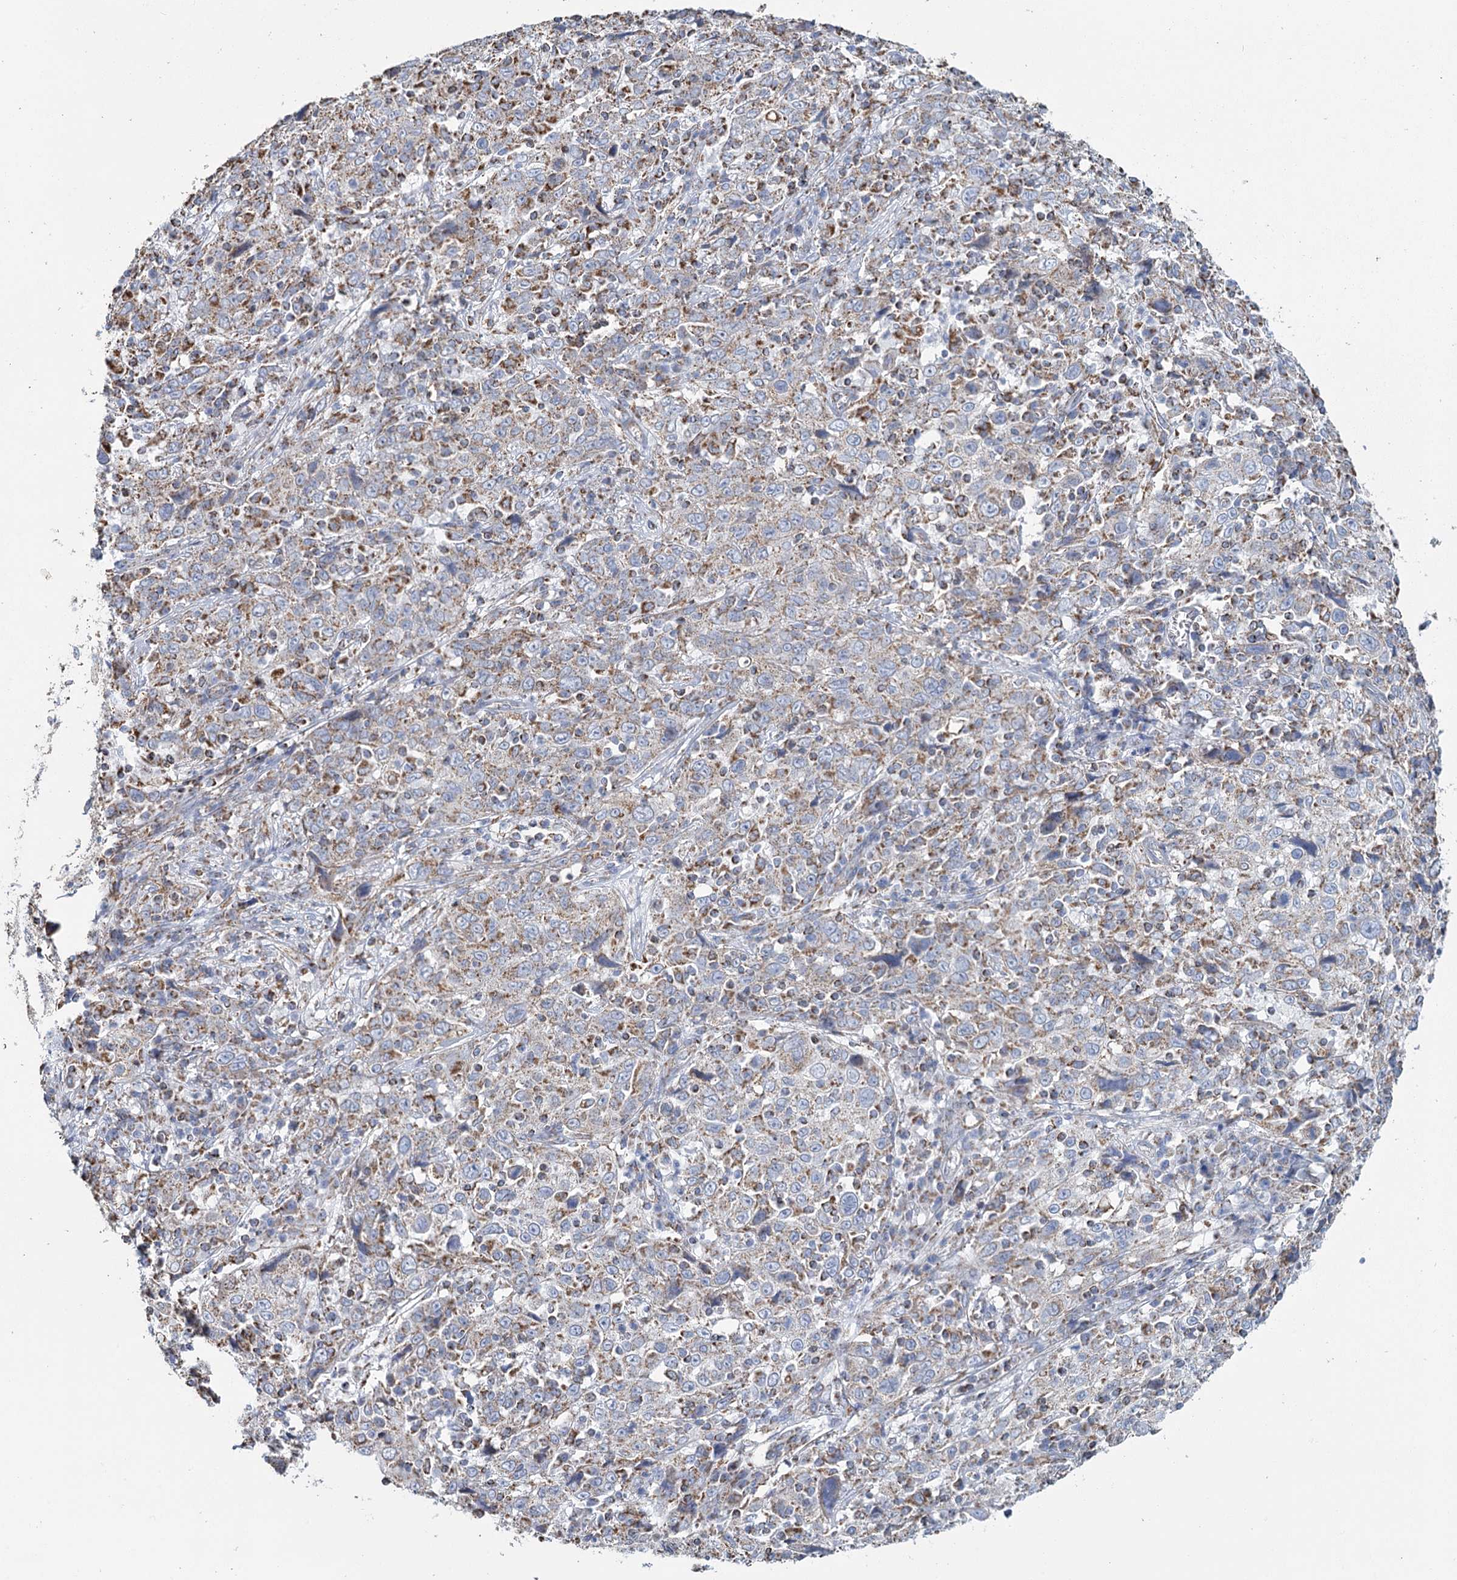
{"staining": {"intensity": "moderate", "quantity": "25%-75%", "location": "cytoplasmic/membranous"}, "tissue": "cervical cancer", "cell_type": "Tumor cells", "image_type": "cancer", "snomed": [{"axis": "morphology", "description": "Squamous cell carcinoma, NOS"}, {"axis": "topography", "description": "Cervix"}], "caption": "IHC of cervical cancer demonstrates medium levels of moderate cytoplasmic/membranous expression in about 25%-75% of tumor cells.", "gene": "MRPL44", "patient": {"sex": "female", "age": 46}}